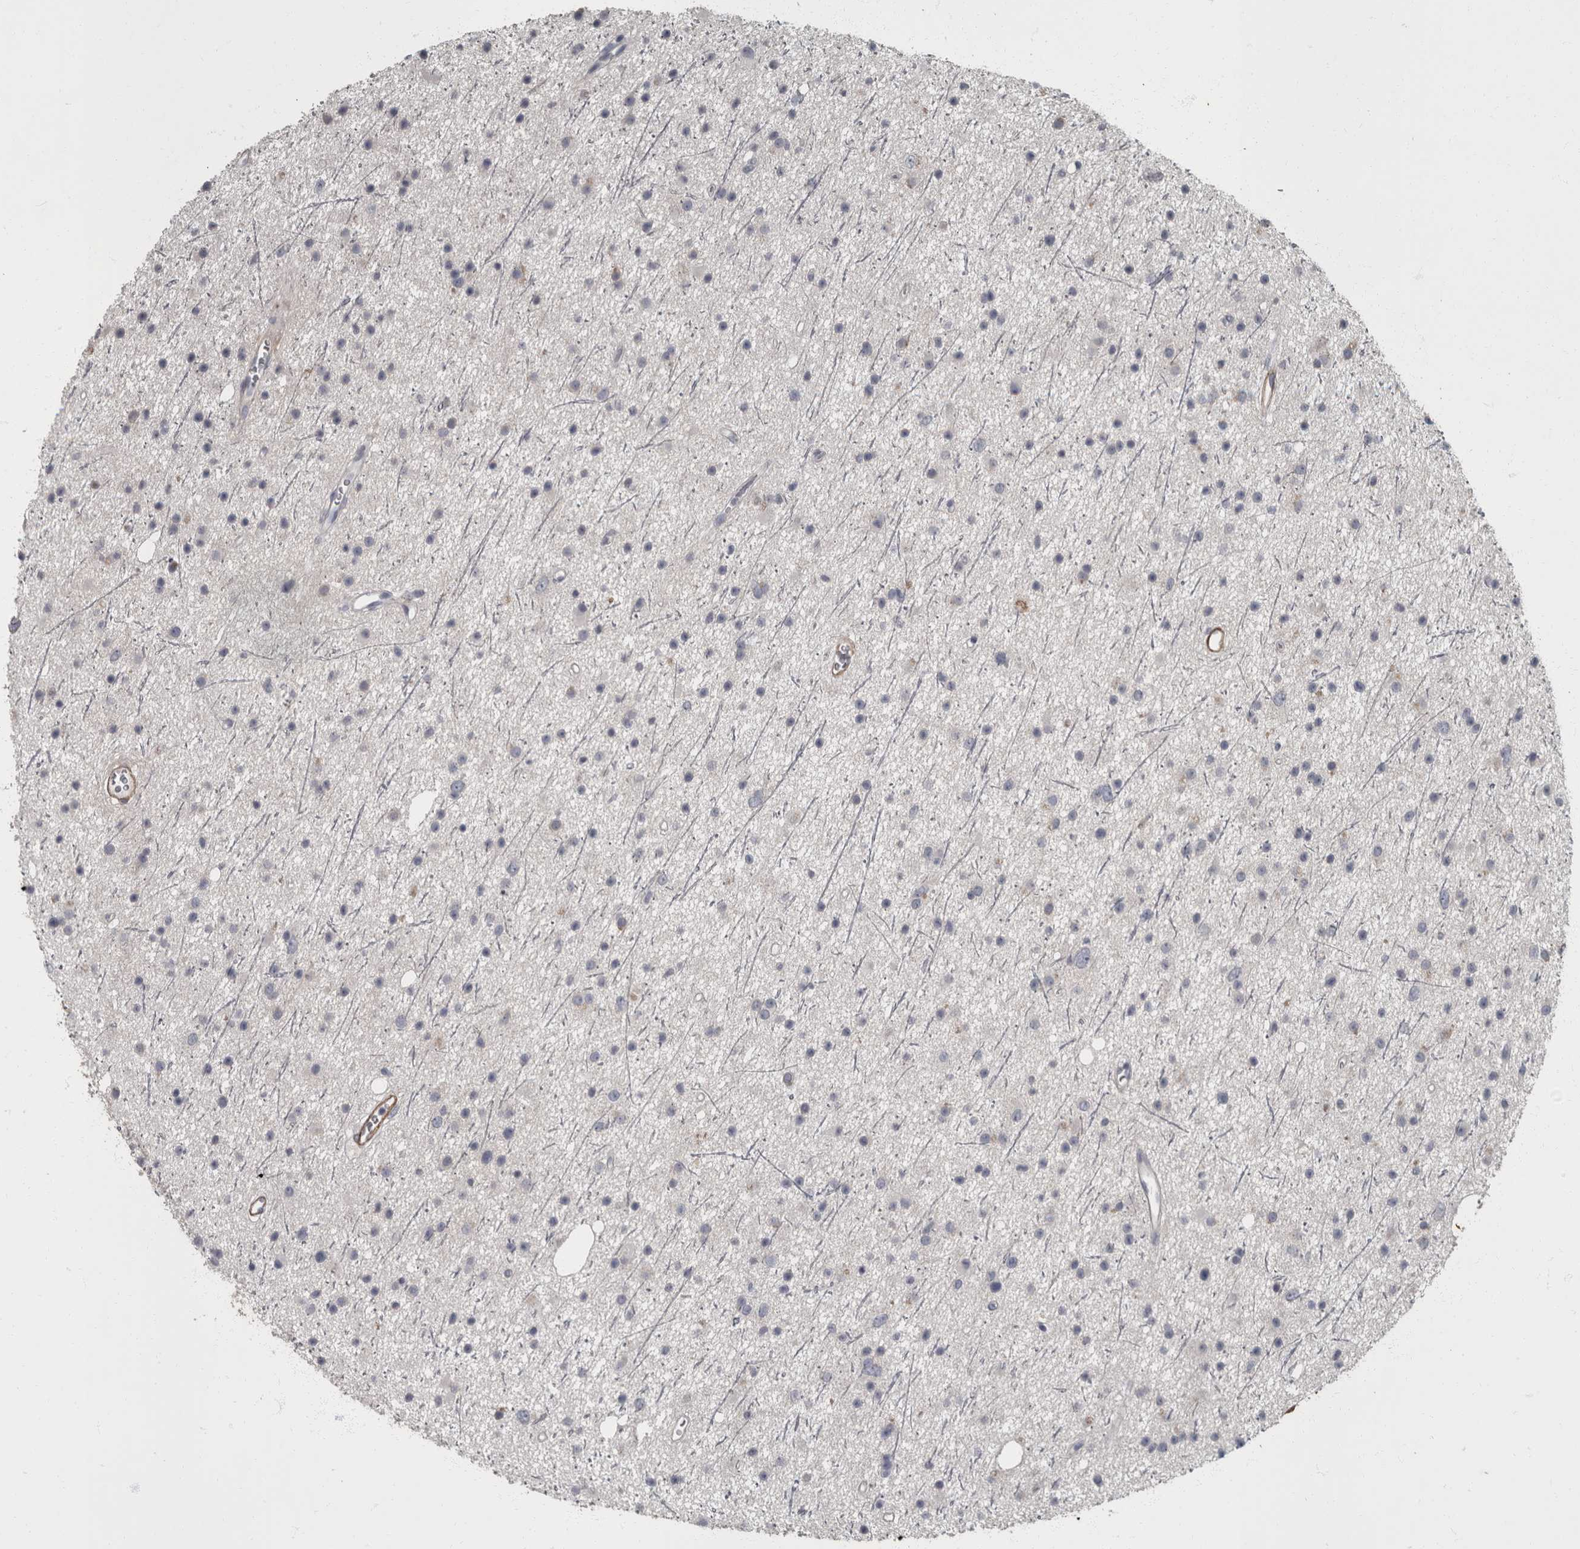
{"staining": {"intensity": "negative", "quantity": "none", "location": "none"}, "tissue": "glioma", "cell_type": "Tumor cells", "image_type": "cancer", "snomed": [{"axis": "morphology", "description": "Glioma, malignant, Low grade"}, {"axis": "topography", "description": "Cerebral cortex"}], "caption": "Glioma was stained to show a protein in brown. There is no significant positivity in tumor cells.", "gene": "MASTL", "patient": {"sex": "female", "age": 39}}